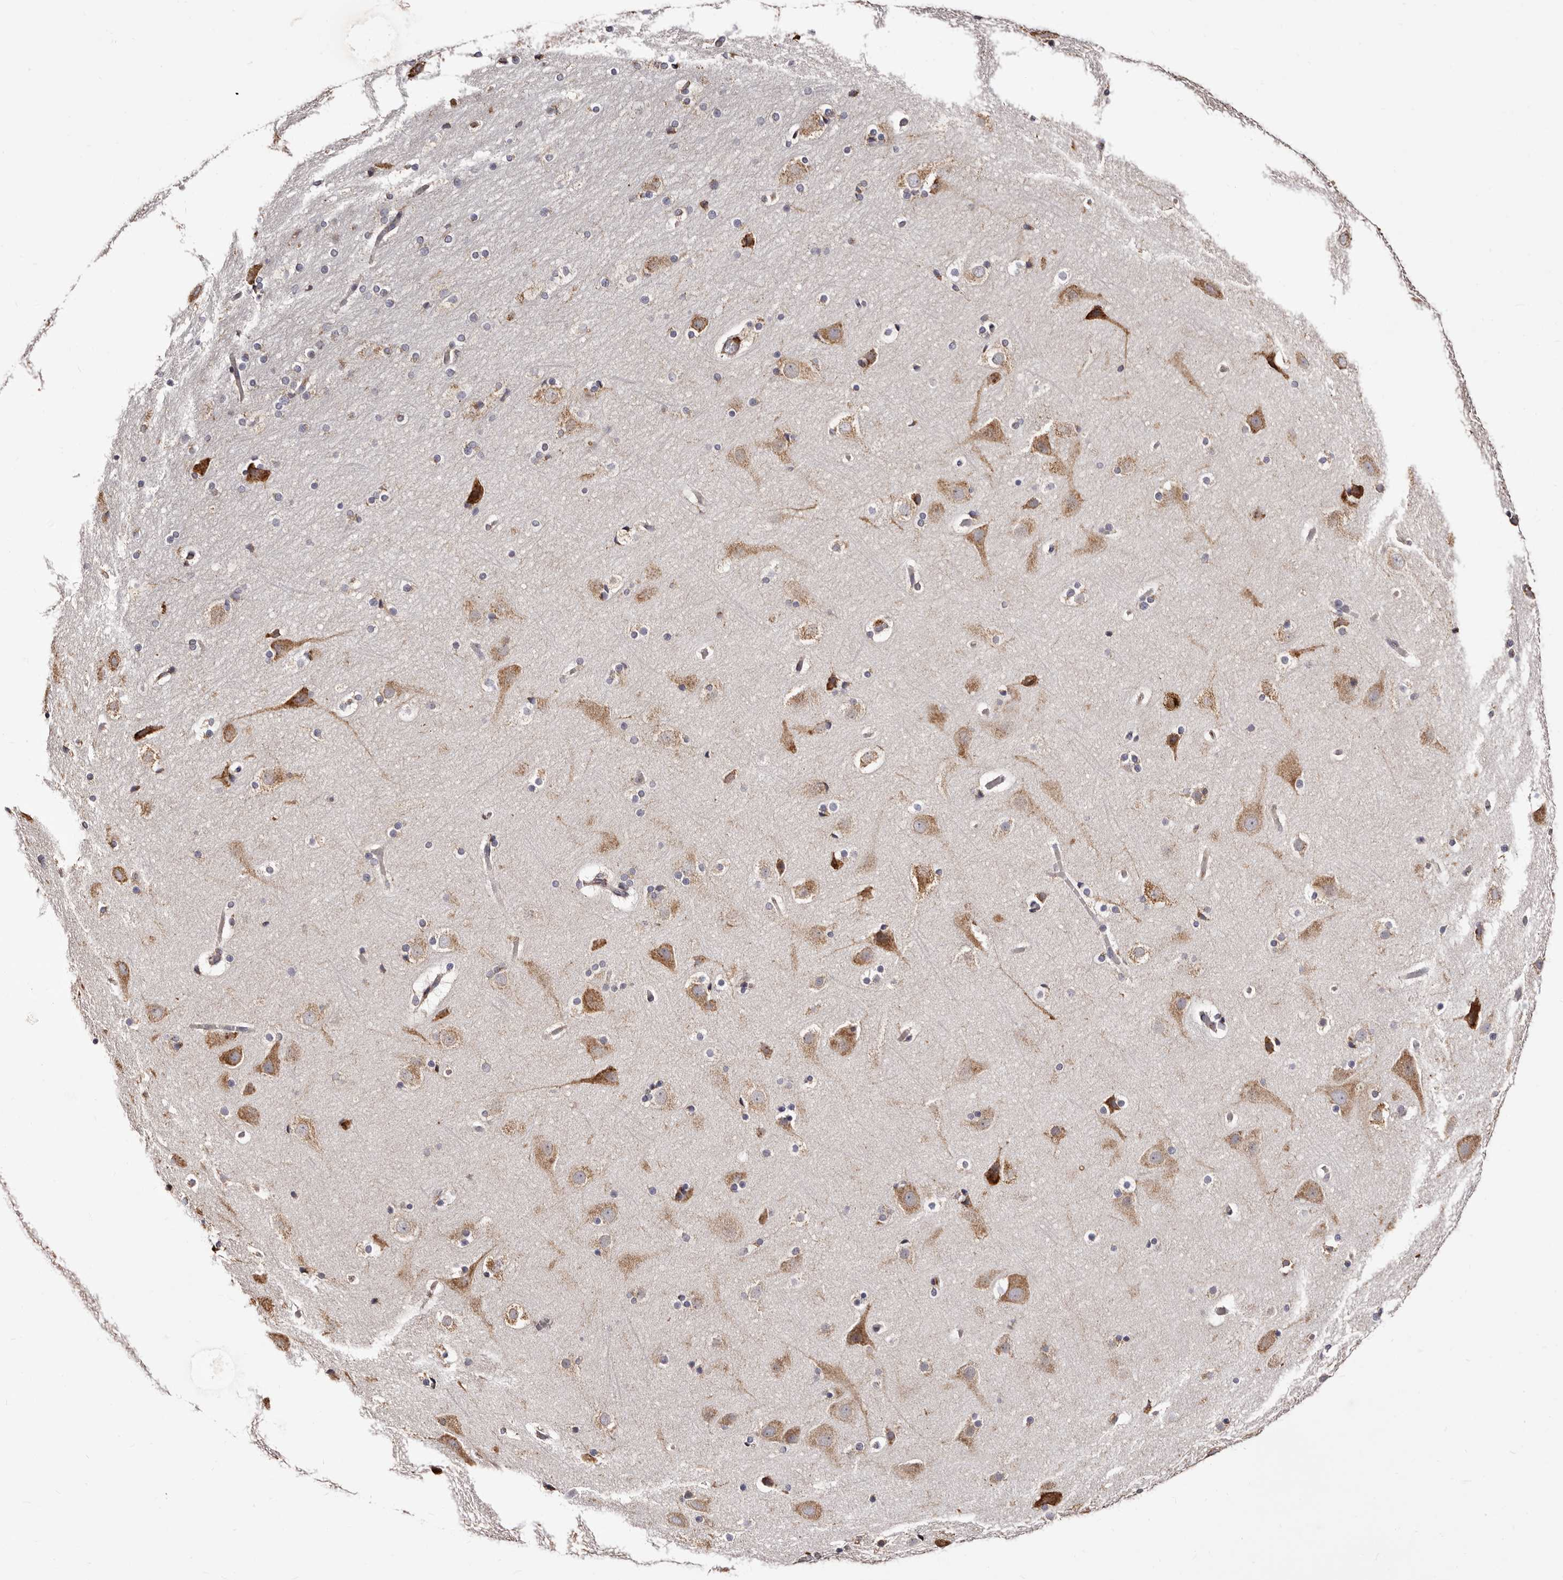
{"staining": {"intensity": "weak", "quantity": "25%-75%", "location": "cytoplasmic/membranous"}, "tissue": "cerebral cortex", "cell_type": "Endothelial cells", "image_type": "normal", "snomed": [{"axis": "morphology", "description": "Normal tissue, NOS"}, {"axis": "topography", "description": "Cerebral cortex"}], "caption": "Immunohistochemistry (IHC) micrograph of normal cerebral cortex stained for a protein (brown), which shows low levels of weak cytoplasmic/membranous positivity in about 25%-75% of endothelial cells.", "gene": "ACBD6", "patient": {"sex": "male", "age": 57}}